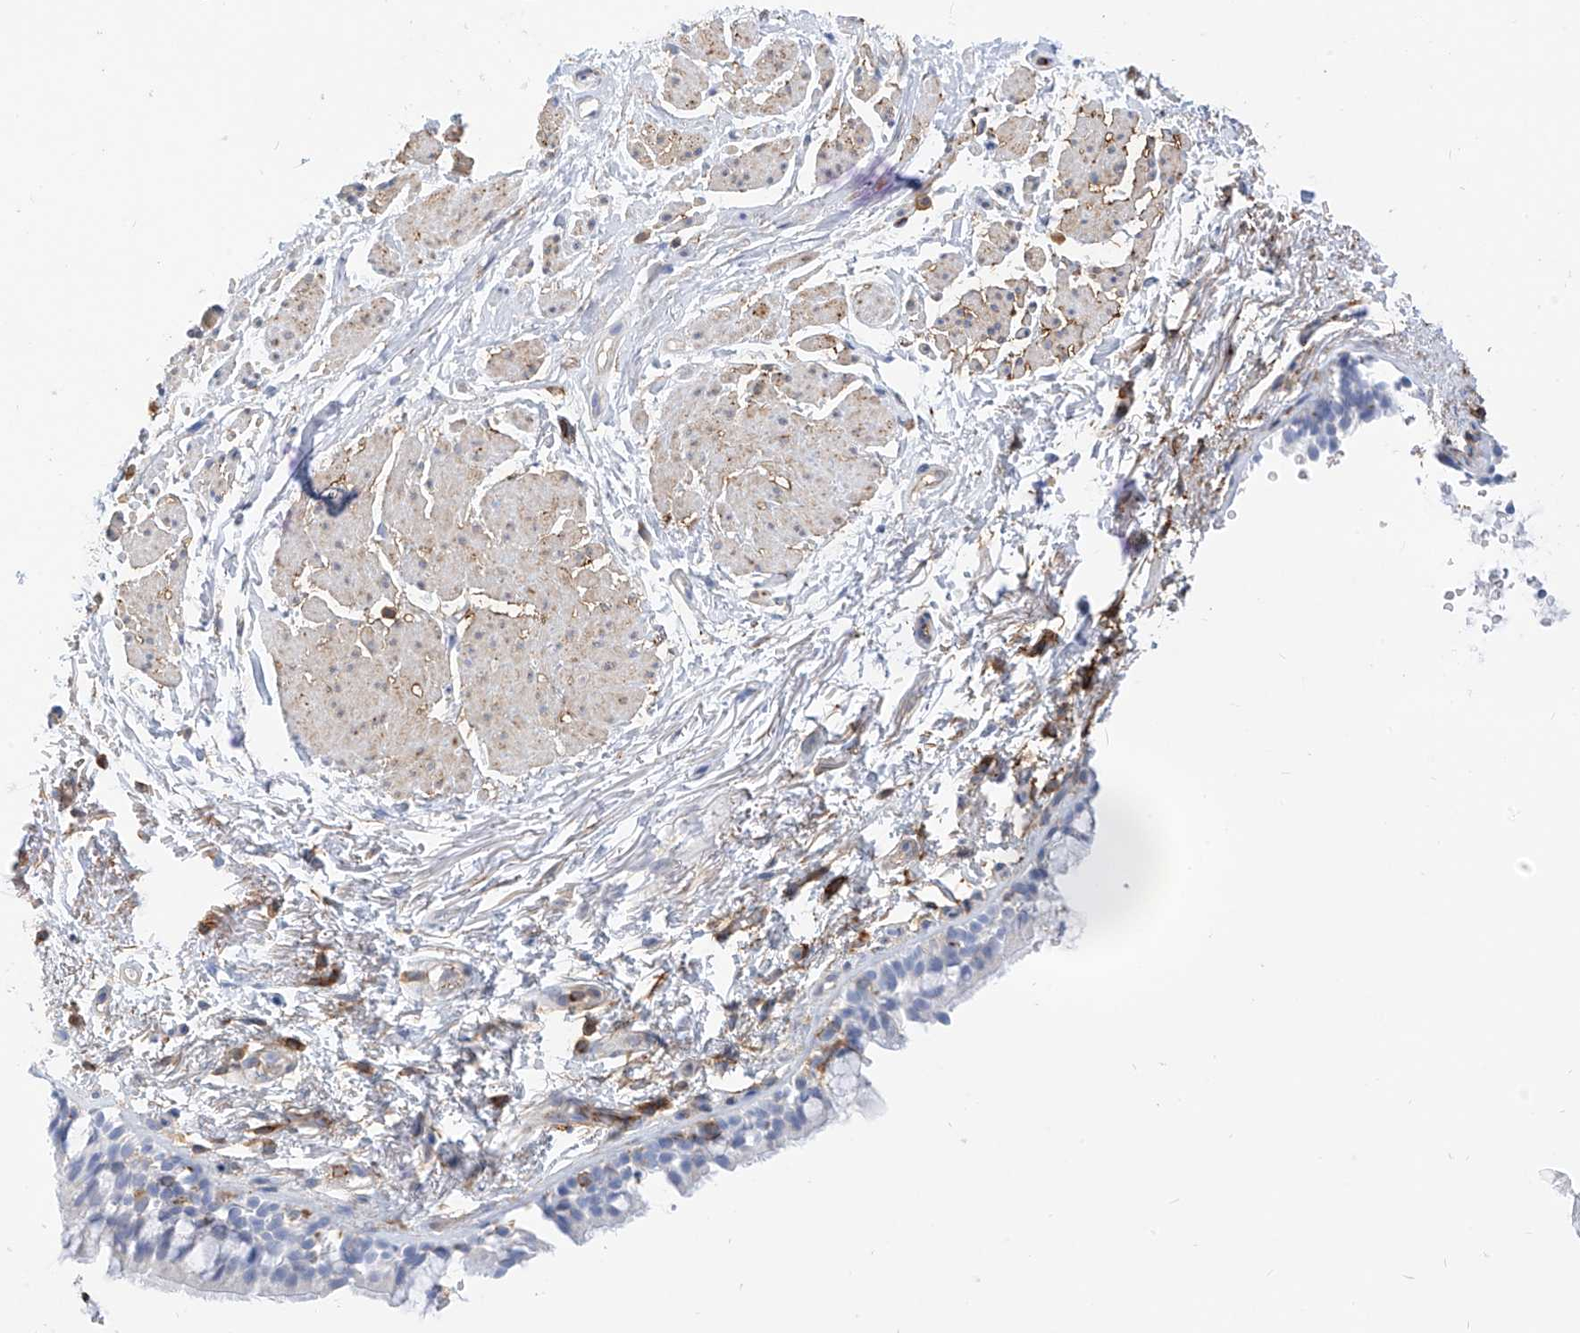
{"staining": {"intensity": "negative", "quantity": "none", "location": "none"}, "tissue": "bronchus", "cell_type": "Respiratory epithelial cells", "image_type": "normal", "snomed": [{"axis": "morphology", "description": "Normal tissue, NOS"}, {"axis": "topography", "description": "Cartilage tissue"}, {"axis": "topography", "description": "Bronchus"}], "caption": "IHC photomicrograph of benign bronchus: bronchus stained with DAB (3,3'-diaminobenzidine) displays no significant protein staining in respiratory epithelial cells.", "gene": "TXNDC9", "patient": {"sex": "female", "age": 73}}